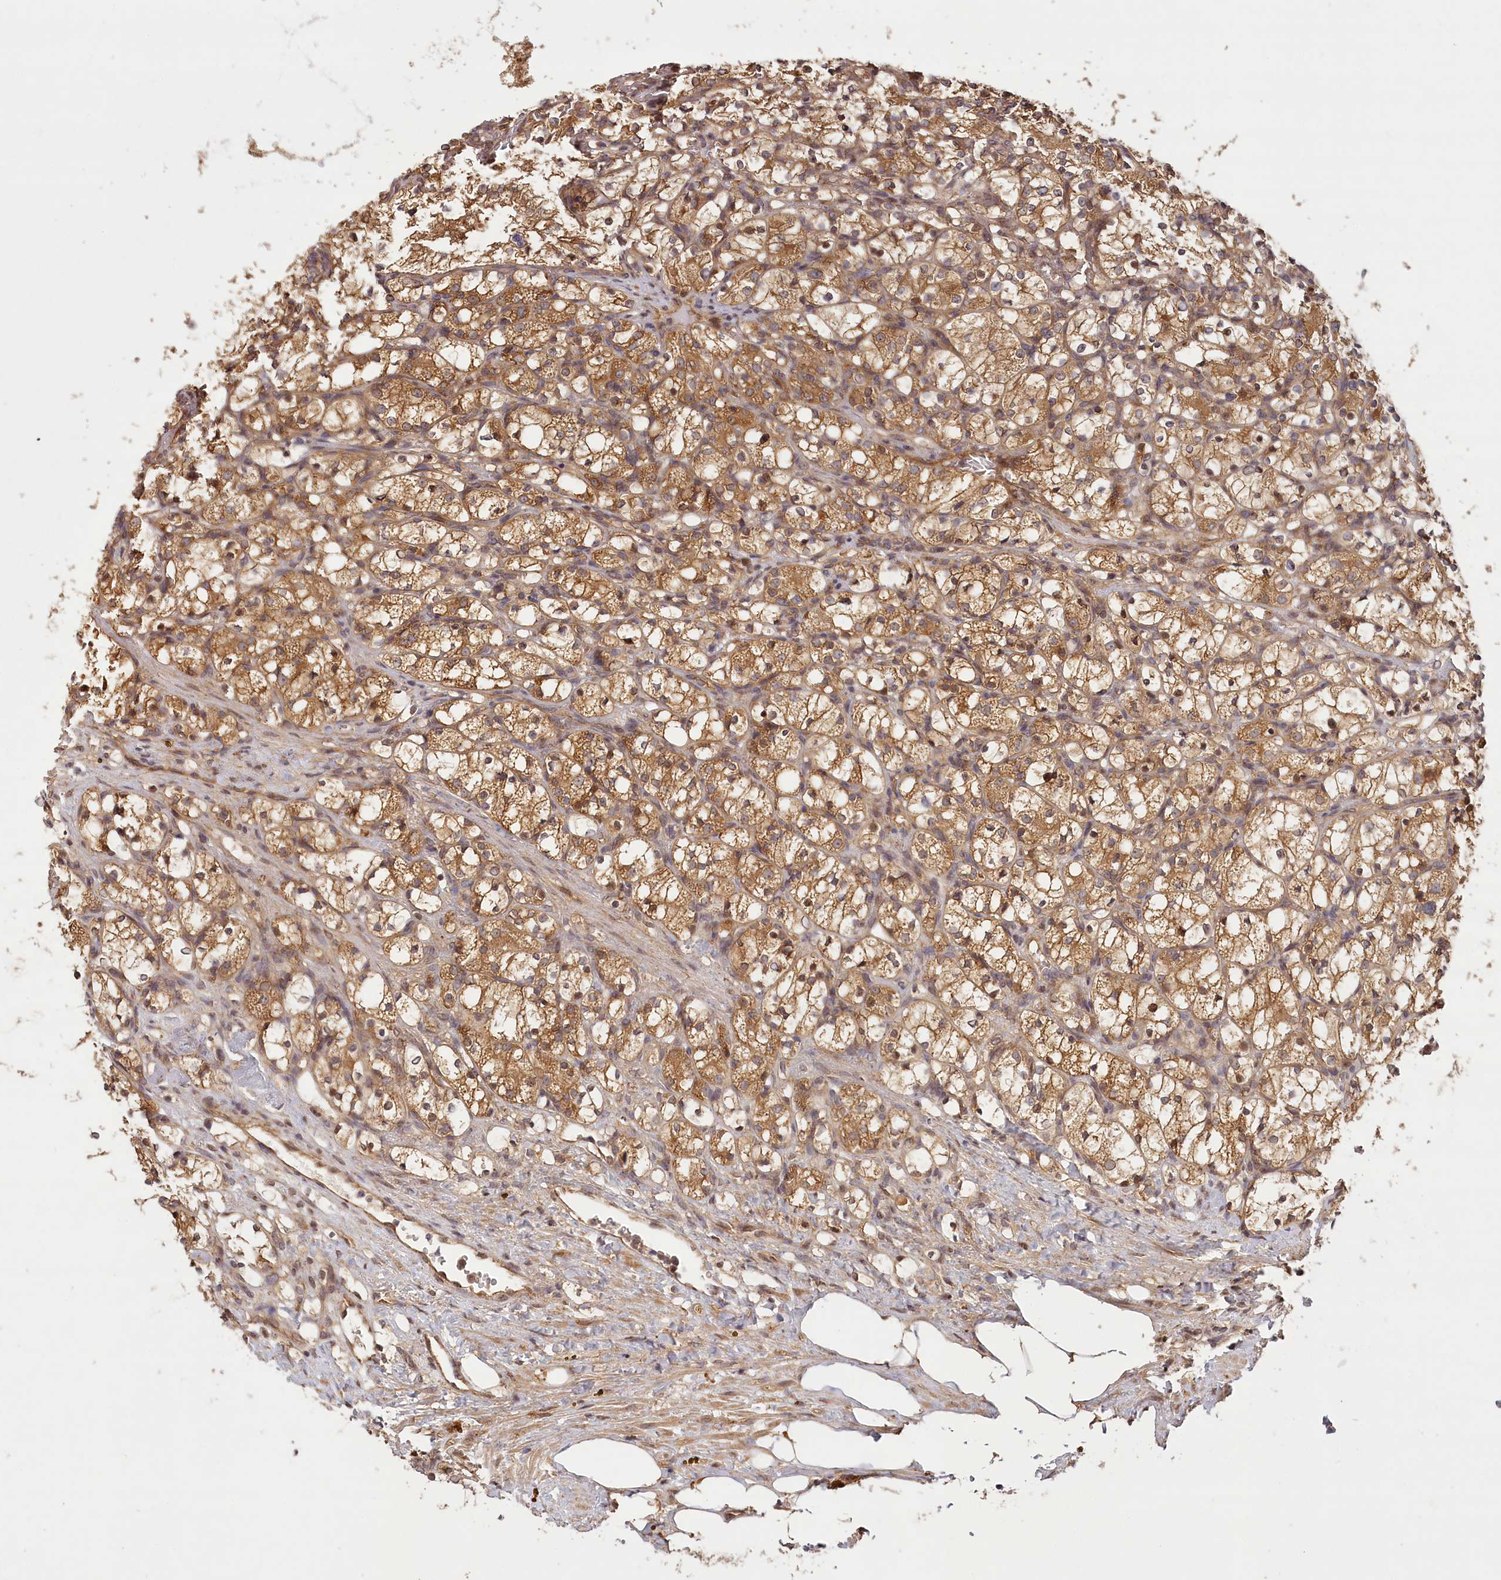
{"staining": {"intensity": "moderate", "quantity": ">75%", "location": "cytoplasmic/membranous"}, "tissue": "renal cancer", "cell_type": "Tumor cells", "image_type": "cancer", "snomed": [{"axis": "morphology", "description": "Adenocarcinoma, NOS"}, {"axis": "topography", "description": "Kidney"}], "caption": "Renal cancer (adenocarcinoma) stained with a brown dye demonstrates moderate cytoplasmic/membranous positive expression in approximately >75% of tumor cells.", "gene": "LSS", "patient": {"sex": "female", "age": 69}}